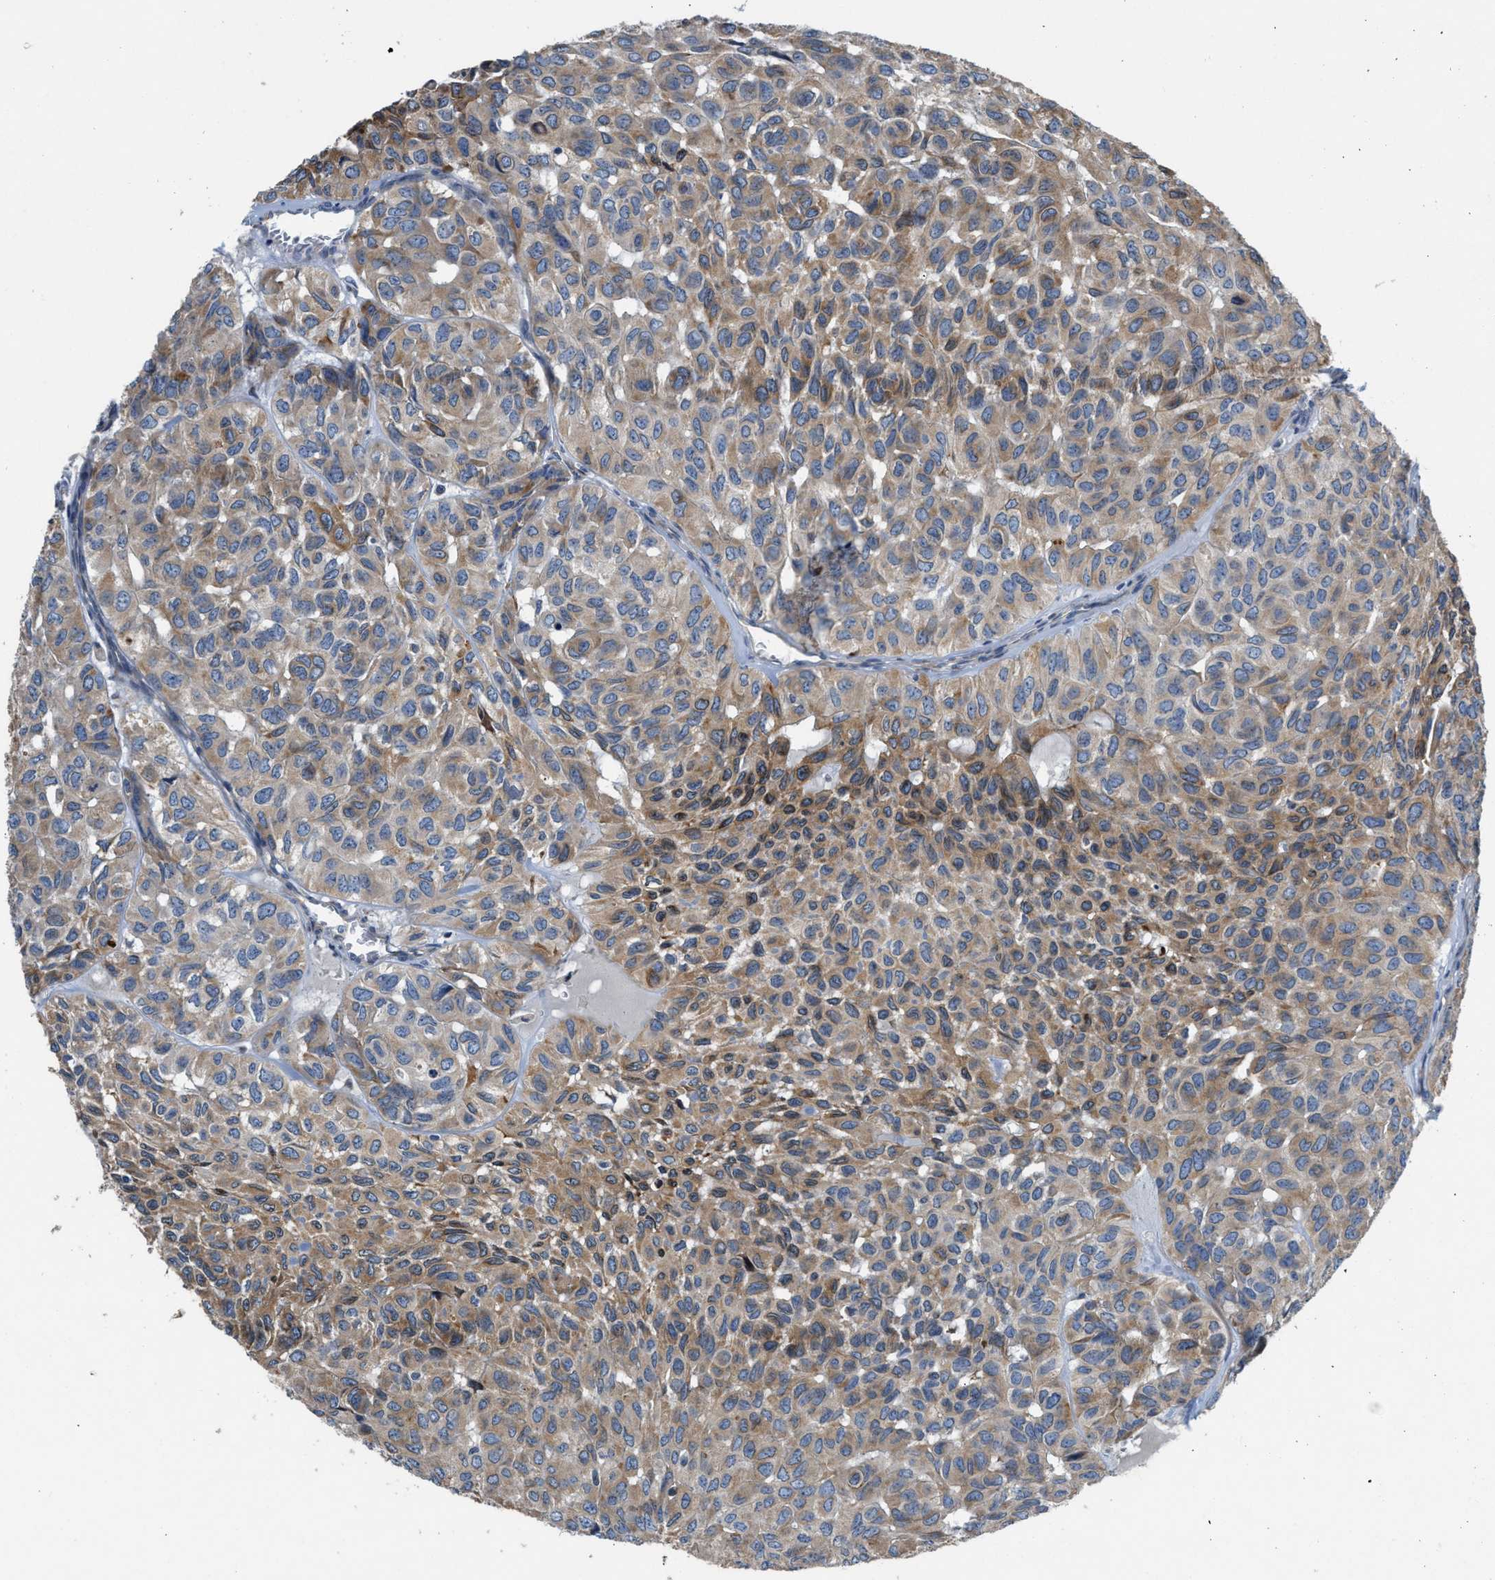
{"staining": {"intensity": "moderate", "quantity": ">75%", "location": "cytoplasmic/membranous"}, "tissue": "head and neck cancer", "cell_type": "Tumor cells", "image_type": "cancer", "snomed": [{"axis": "morphology", "description": "Adenocarcinoma, NOS"}, {"axis": "topography", "description": "Salivary gland, NOS"}, {"axis": "topography", "description": "Head-Neck"}], "caption": "Immunohistochemistry (IHC) photomicrograph of human head and neck cancer (adenocarcinoma) stained for a protein (brown), which exhibits medium levels of moderate cytoplasmic/membranous expression in approximately >75% of tumor cells.", "gene": "GGCX", "patient": {"sex": "female", "age": 76}}